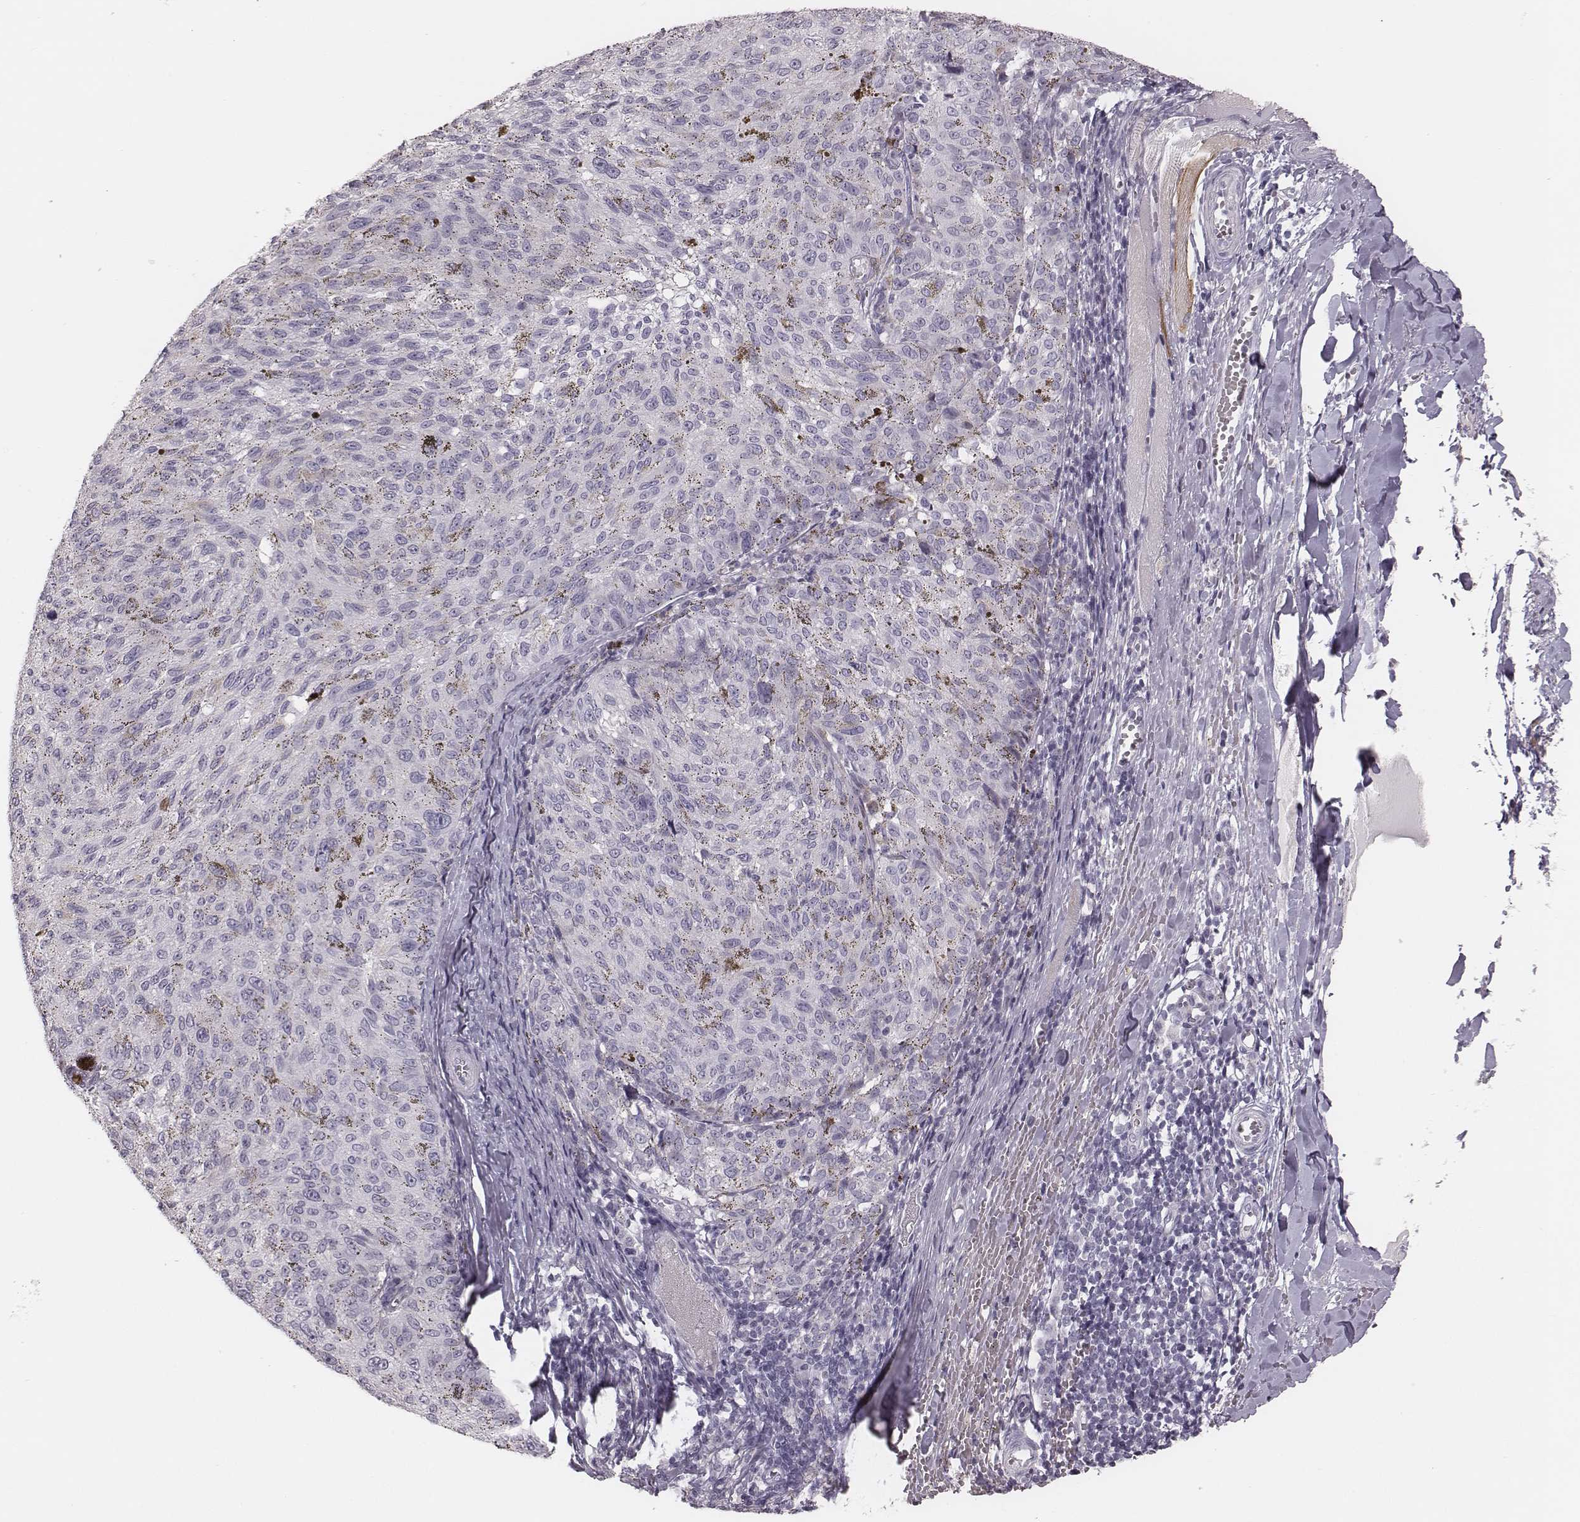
{"staining": {"intensity": "negative", "quantity": "none", "location": "none"}, "tissue": "melanoma", "cell_type": "Tumor cells", "image_type": "cancer", "snomed": [{"axis": "morphology", "description": "Malignant melanoma, NOS"}, {"axis": "topography", "description": "Skin"}], "caption": "The immunohistochemistry photomicrograph has no significant staining in tumor cells of melanoma tissue. (DAB (3,3'-diaminobenzidine) immunohistochemistry (IHC), high magnification).", "gene": "SPA17", "patient": {"sex": "female", "age": 72}}